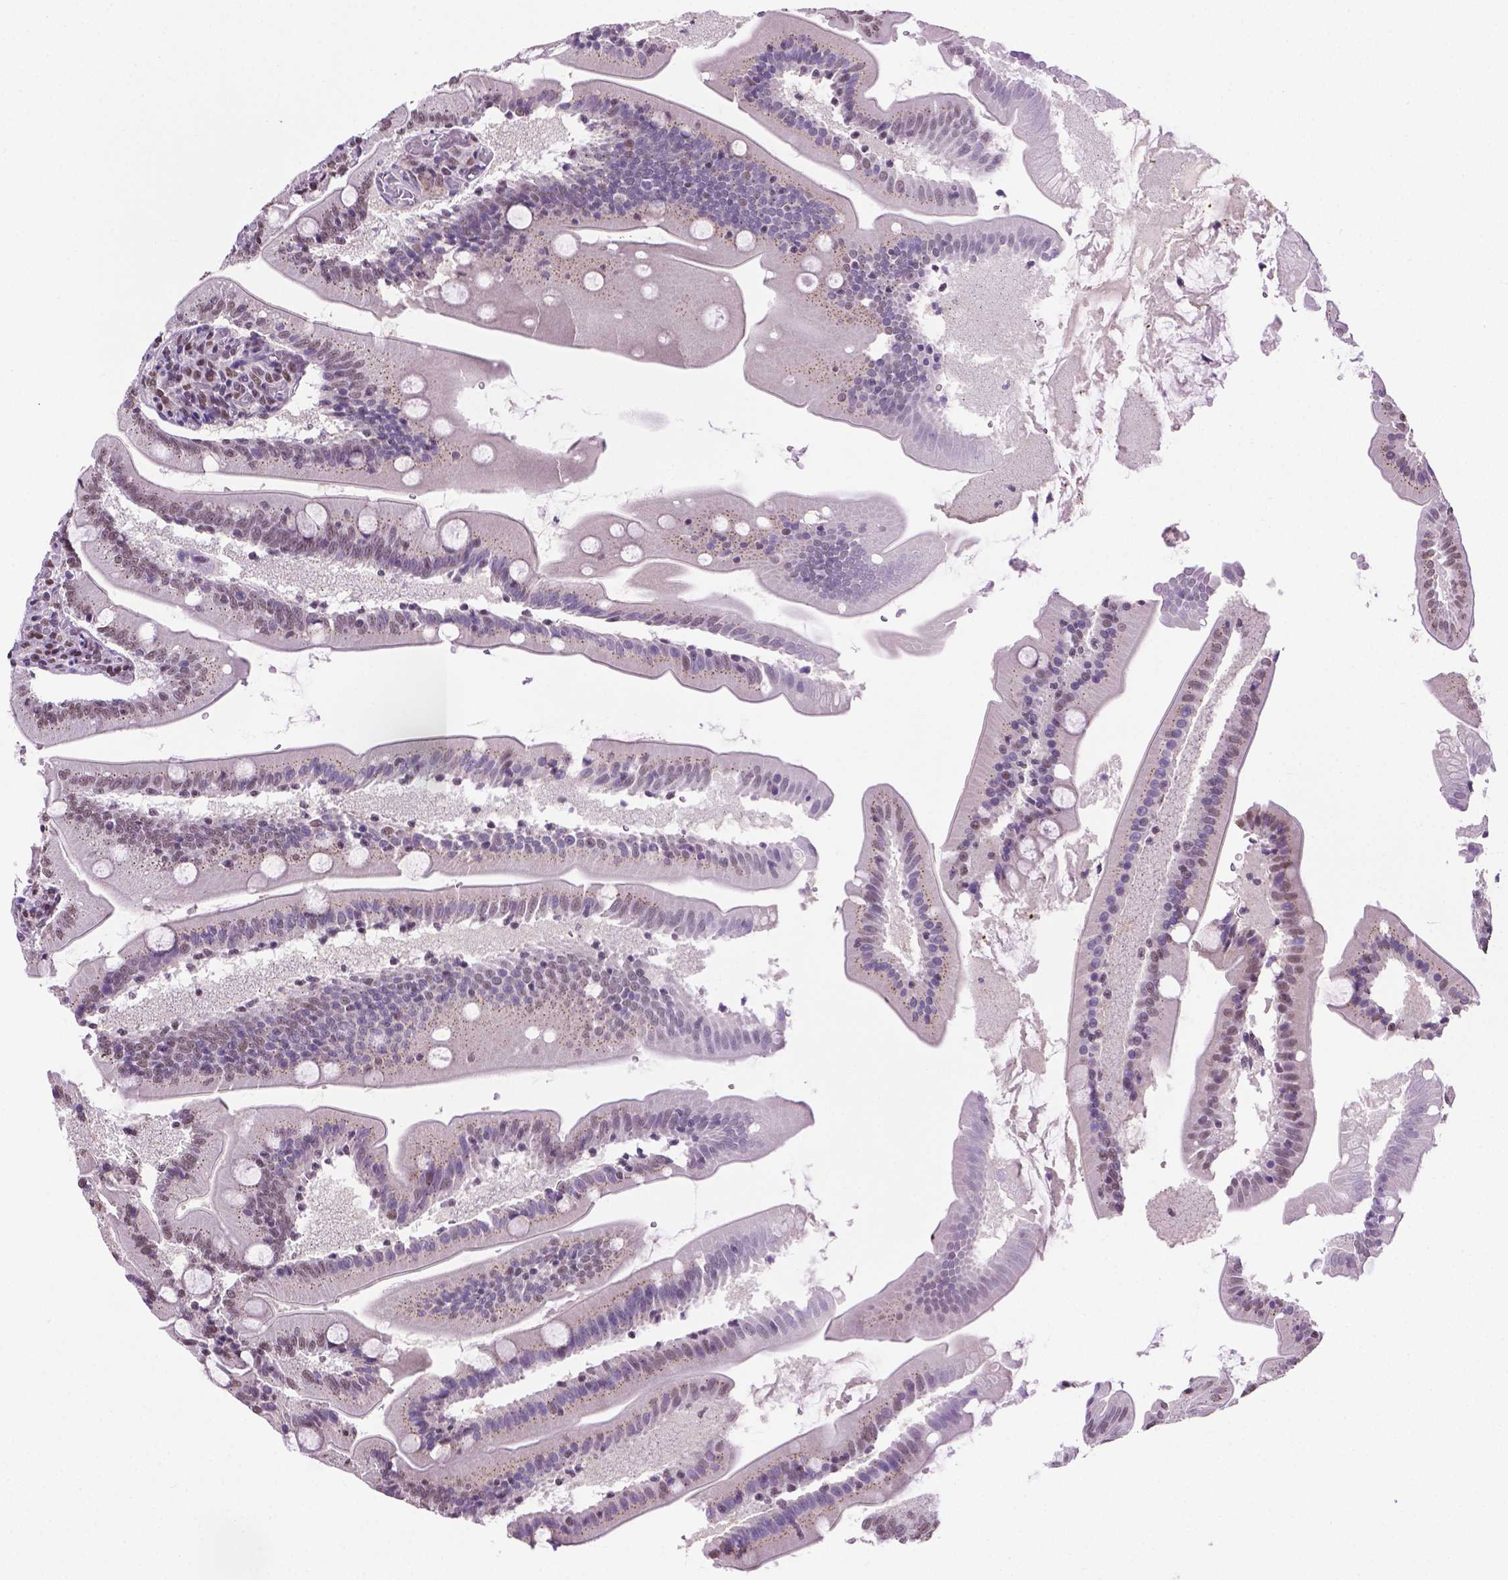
{"staining": {"intensity": "weak", "quantity": "25%-75%", "location": "nuclear"}, "tissue": "small intestine", "cell_type": "Glandular cells", "image_type": "normal", "snomed": [{"axis": "morphology", "description": "Normal tissue, NOS"}, {"axis": "topography", "description": "Small intestine"}], "caption": "Immunohistochemistry (IHC) (DAB) staining of unremarkable human small intestine demonstrates weak nuclear protein expression in approximately 25%-75% of glandular cells.", "gene": "ABI2", "patient": {"sex": "male", "age": 37}}